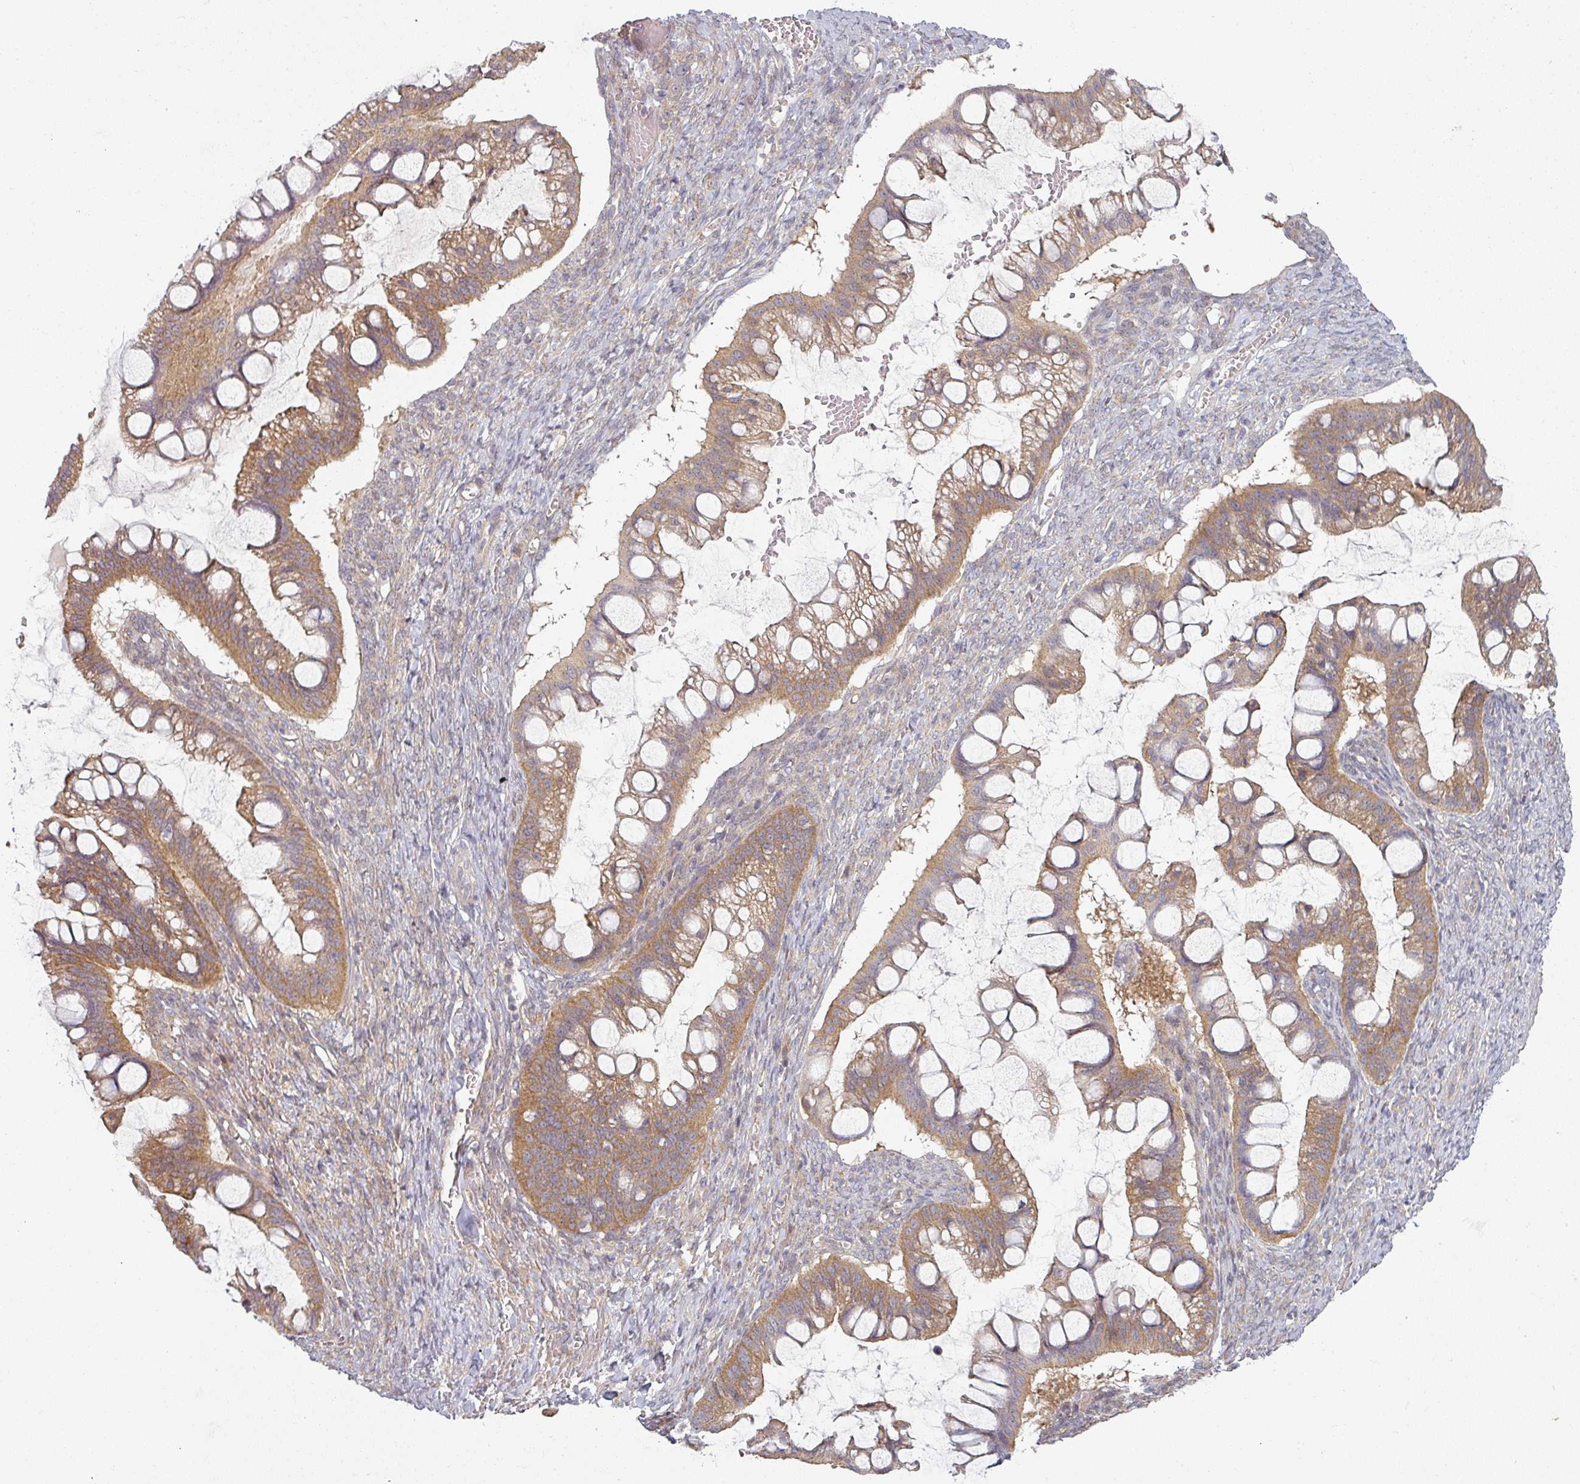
{"staining": {"intensity": "moderate", "quantity": ">75%", "location": "cytoplasmic/membranous"}, "tissue": "ovarian cancer", "cell_type": "Tumor cells", "image_type": "cancer", "snomed": [{"axis": "morphology", "description": "Cystadenocarcinoma, mucinous, NOS"}, {"axis": "topography", "description": "Ovary"}], "caption": "Immunohistochemistry (IHC) (DAB) staining of human mucinous cystadenocarcinoma (ovarian) shows moderate cytoplasmic/membranous protein expression in about >75% of tumor cells.", "gene": "PLEKHJ1", "patient": {"sex": "female", "age": 73}}